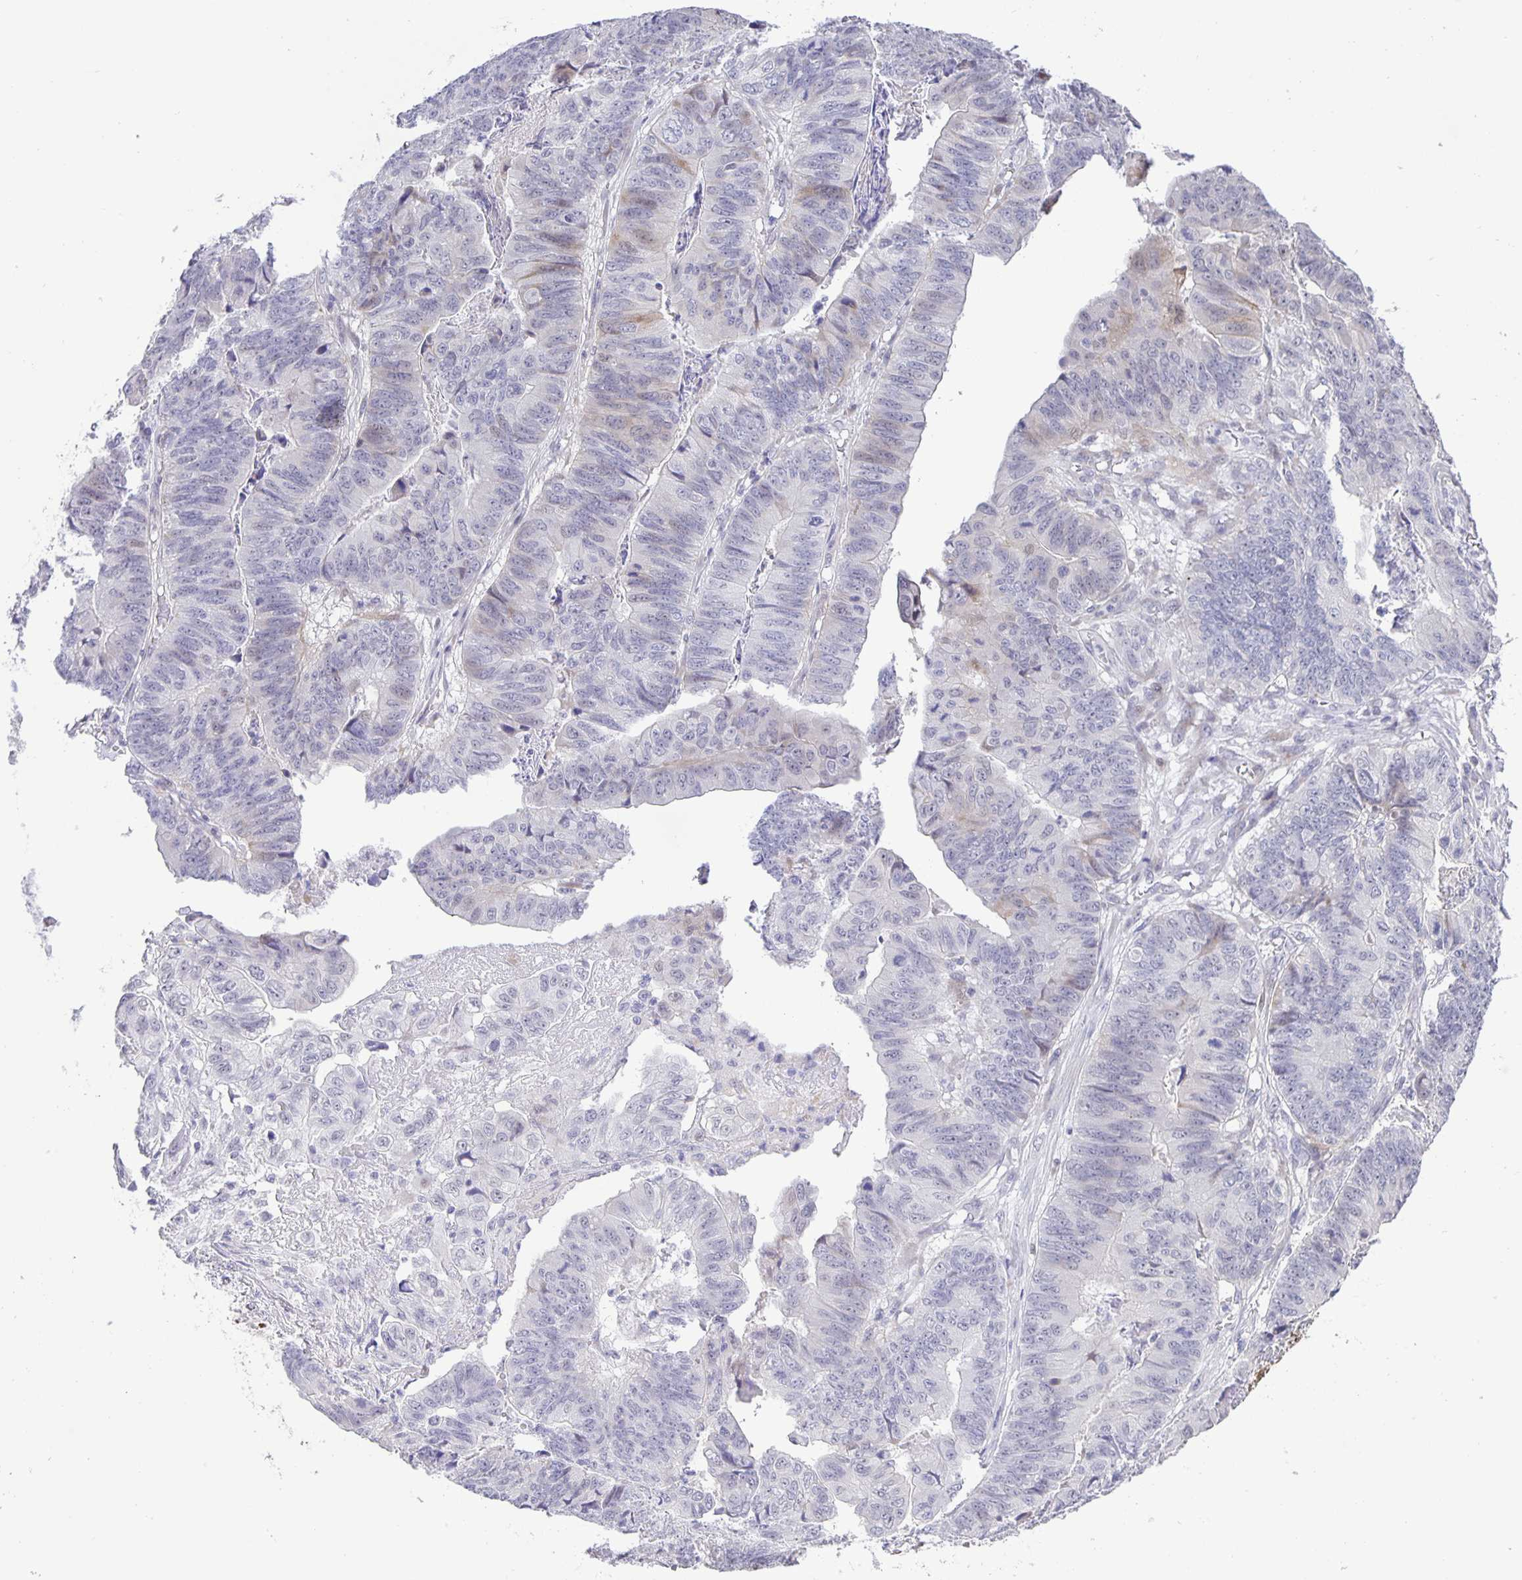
{"staining": {"intensity": "negative", "quantity": "none", "location": "none"}, "tissue": "stomach cancer", "cell_type": "Tumor cells", "image_type": "cancer", "snomed": [{"axis": "morphology", "description": "Adenocarcinoma, NOS"}, {"axis": "topography", "description": "Stomach, lower"}], "caption": "An IHC photomicrograph of stomach cancer is shown. There is no staining in tumor cells of stomach cancer.", "gene": "PHRF1", "patient": {"sex": "male", "age": 77}}